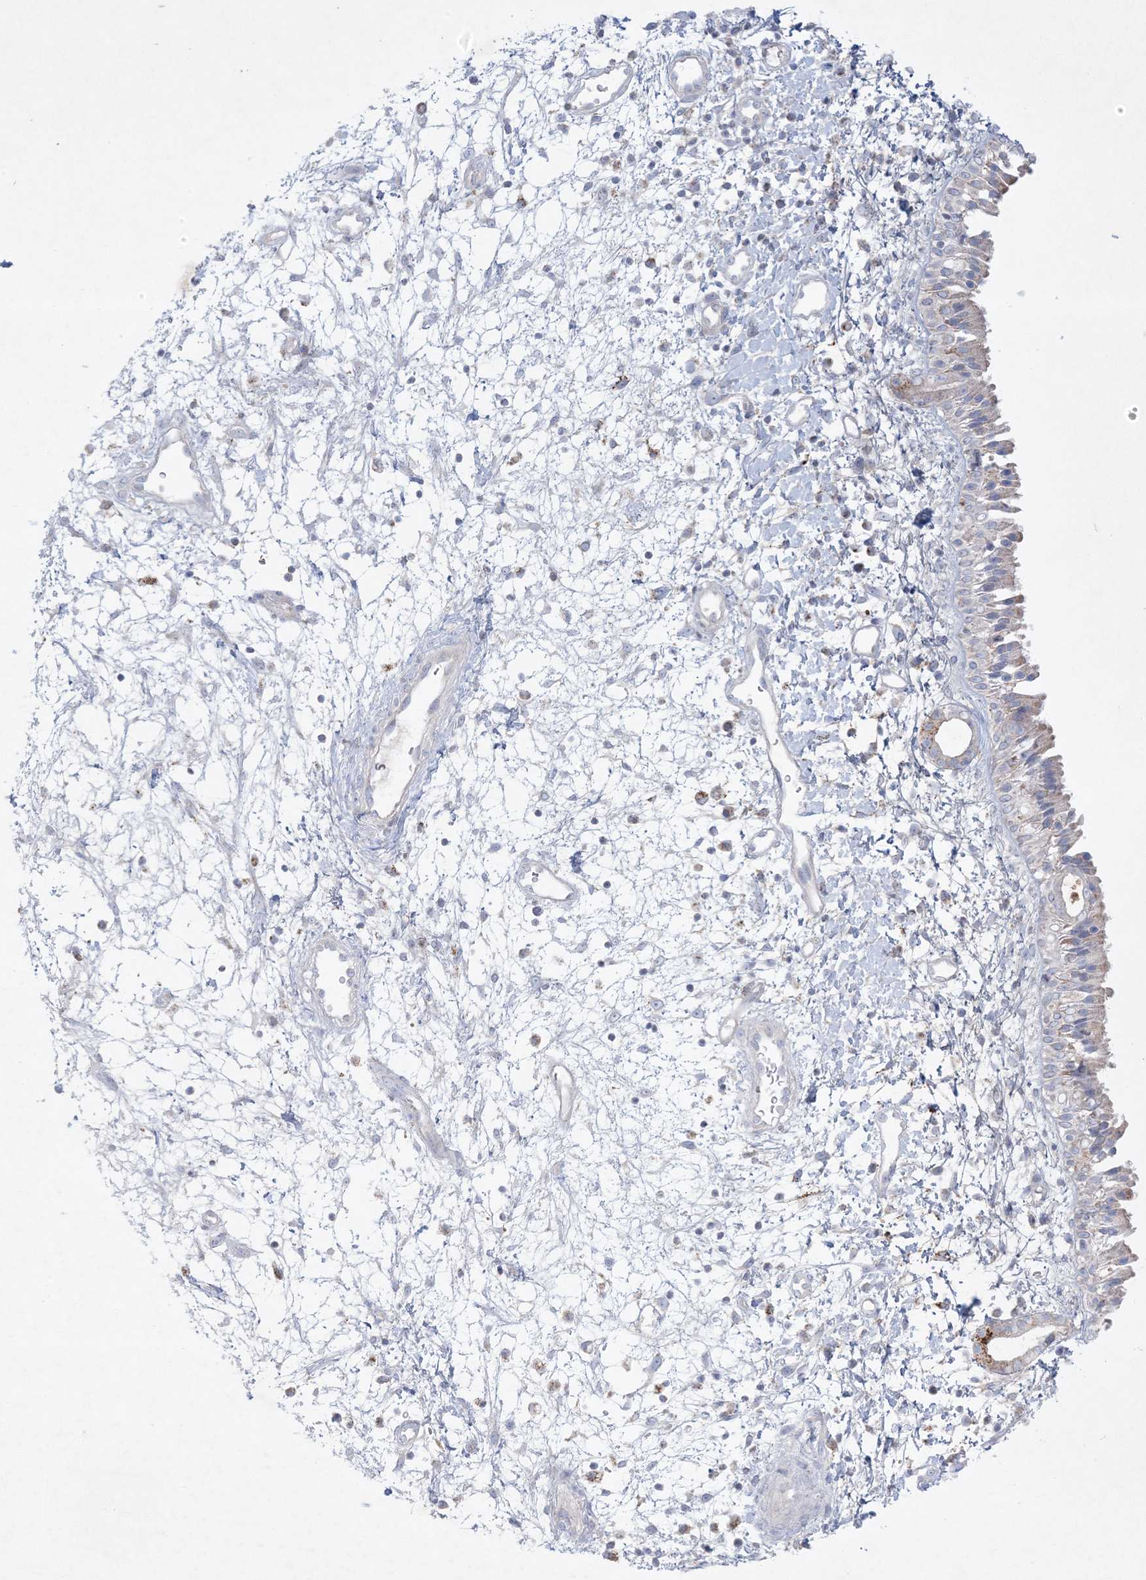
{"staining": {"intensity": "negative", "quantity": "none", "location": "none"}, "tissue": "nasopharynx", "cell_type": "Respiratory epithelial cells", "image_type": "normal", "snomed": [{"axis": "morphology", "description": "Normal tissue, NOS"}, {"axis": "topography", "description": "Nasopharynx"}], "caption": "This is a micrograph of immunohistochemistry staining of normal nasopharynx, which shows no staining in respiratory epithelial cells. (Stains: DAB immunohistochemistry (IHC) with hematoxylin counter stain, Microscopy: brightfield microscopy at high magnification).", "gene": "KCTD6", "patient": {"sex": "male", "age": 22}}